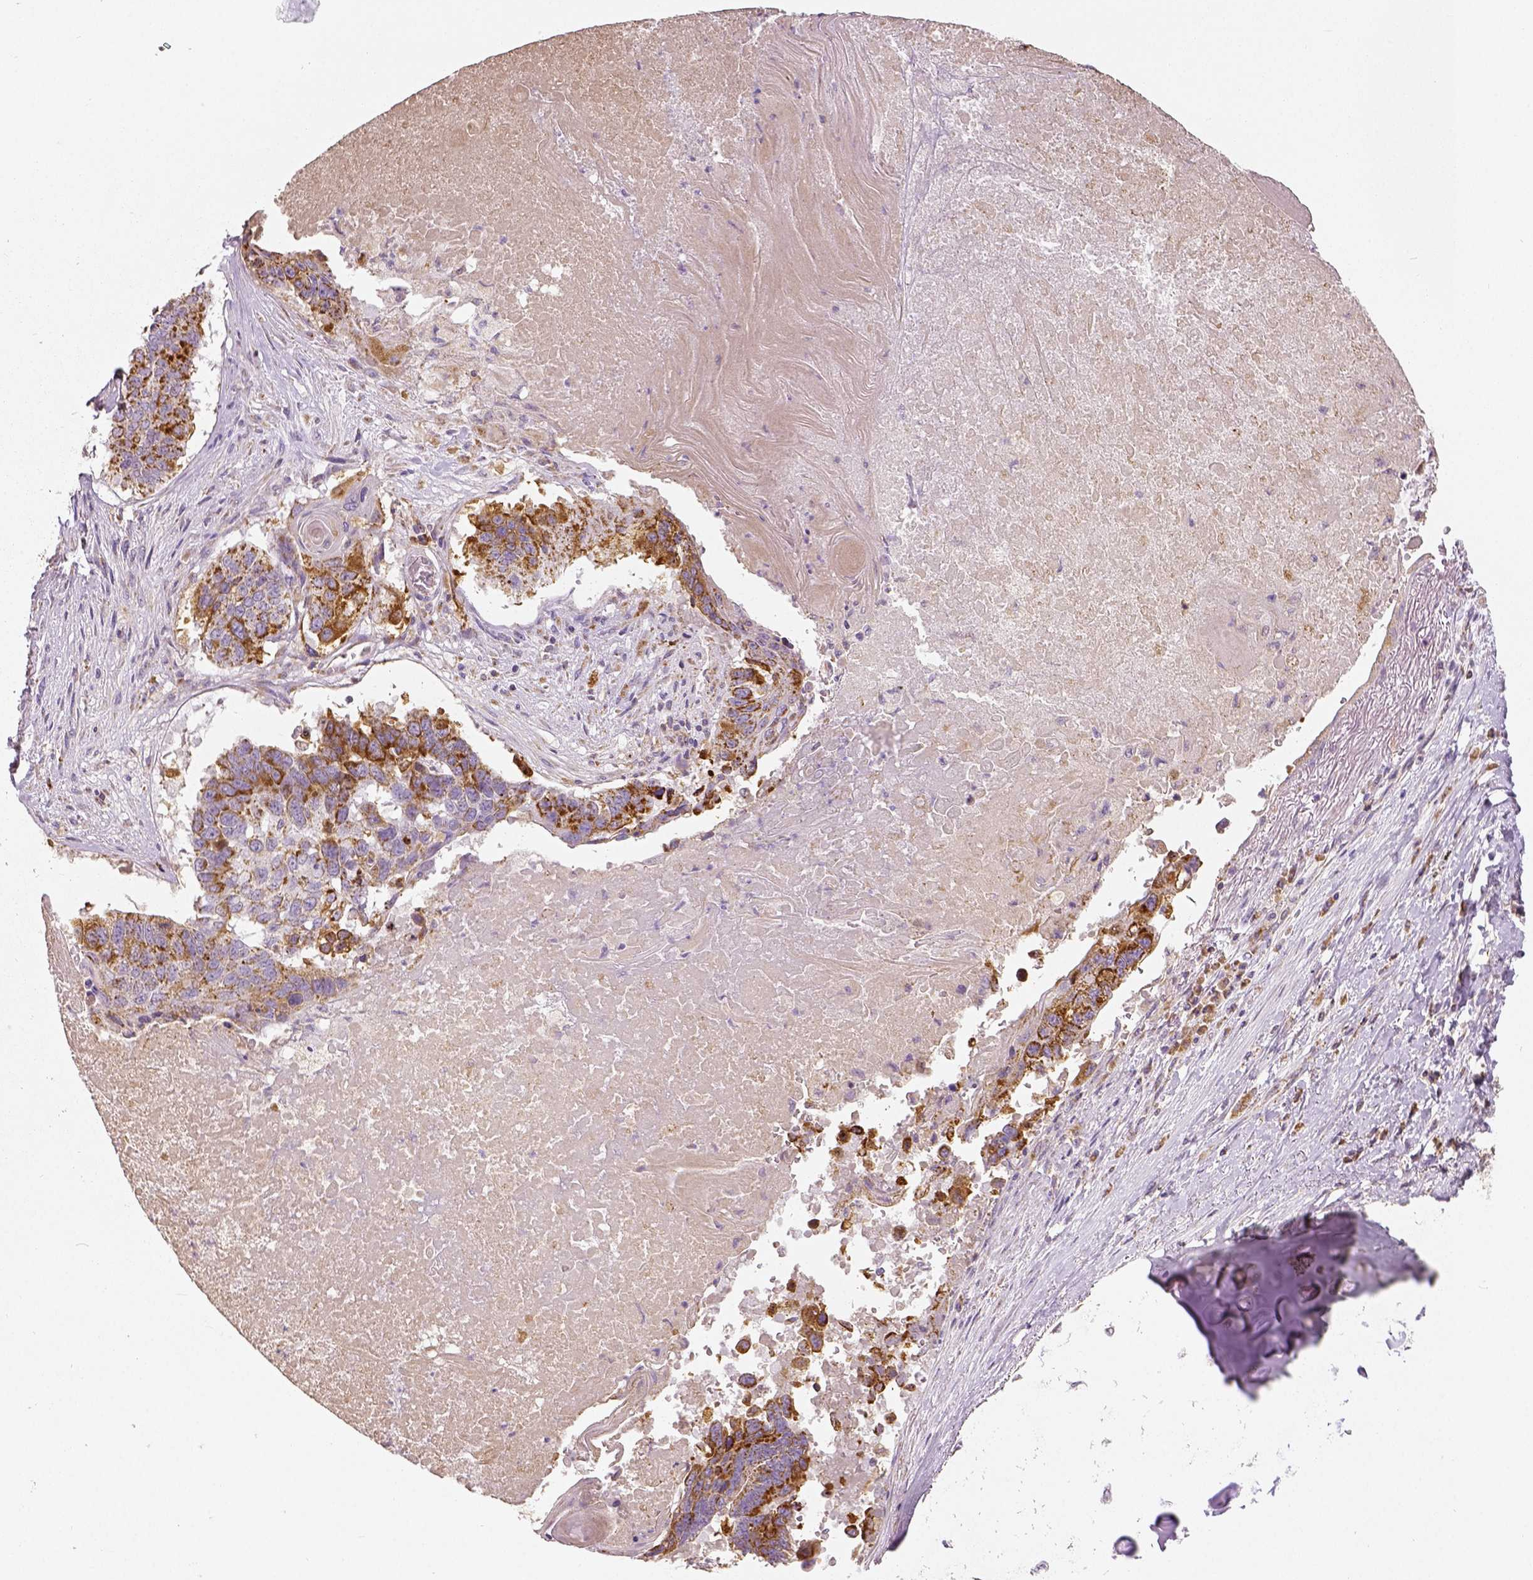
{"staining": {"intensity": "moderate", "quantity": ">75%", "location": "cytoplasmic/membranous"}, "tissue": "lung cancer", "cell_type": "Tumor cells", "image_type": "cancer", "snomed": [{"axis": "morphology", "description": "Squamous cell carcinoma, NOS"}, {"axis": "topography", "description": "Lung"}], "caption": "A histopathology image of squamous cell carcinoma (lung) stained for a protein exhibits moderate cytoplasmic/membranous brown staining in tumor cells. (IHC, brightfield microscopy, high magnification).", "gene": "PGAM5", "patient": {"sex": "male", "age": 73}}